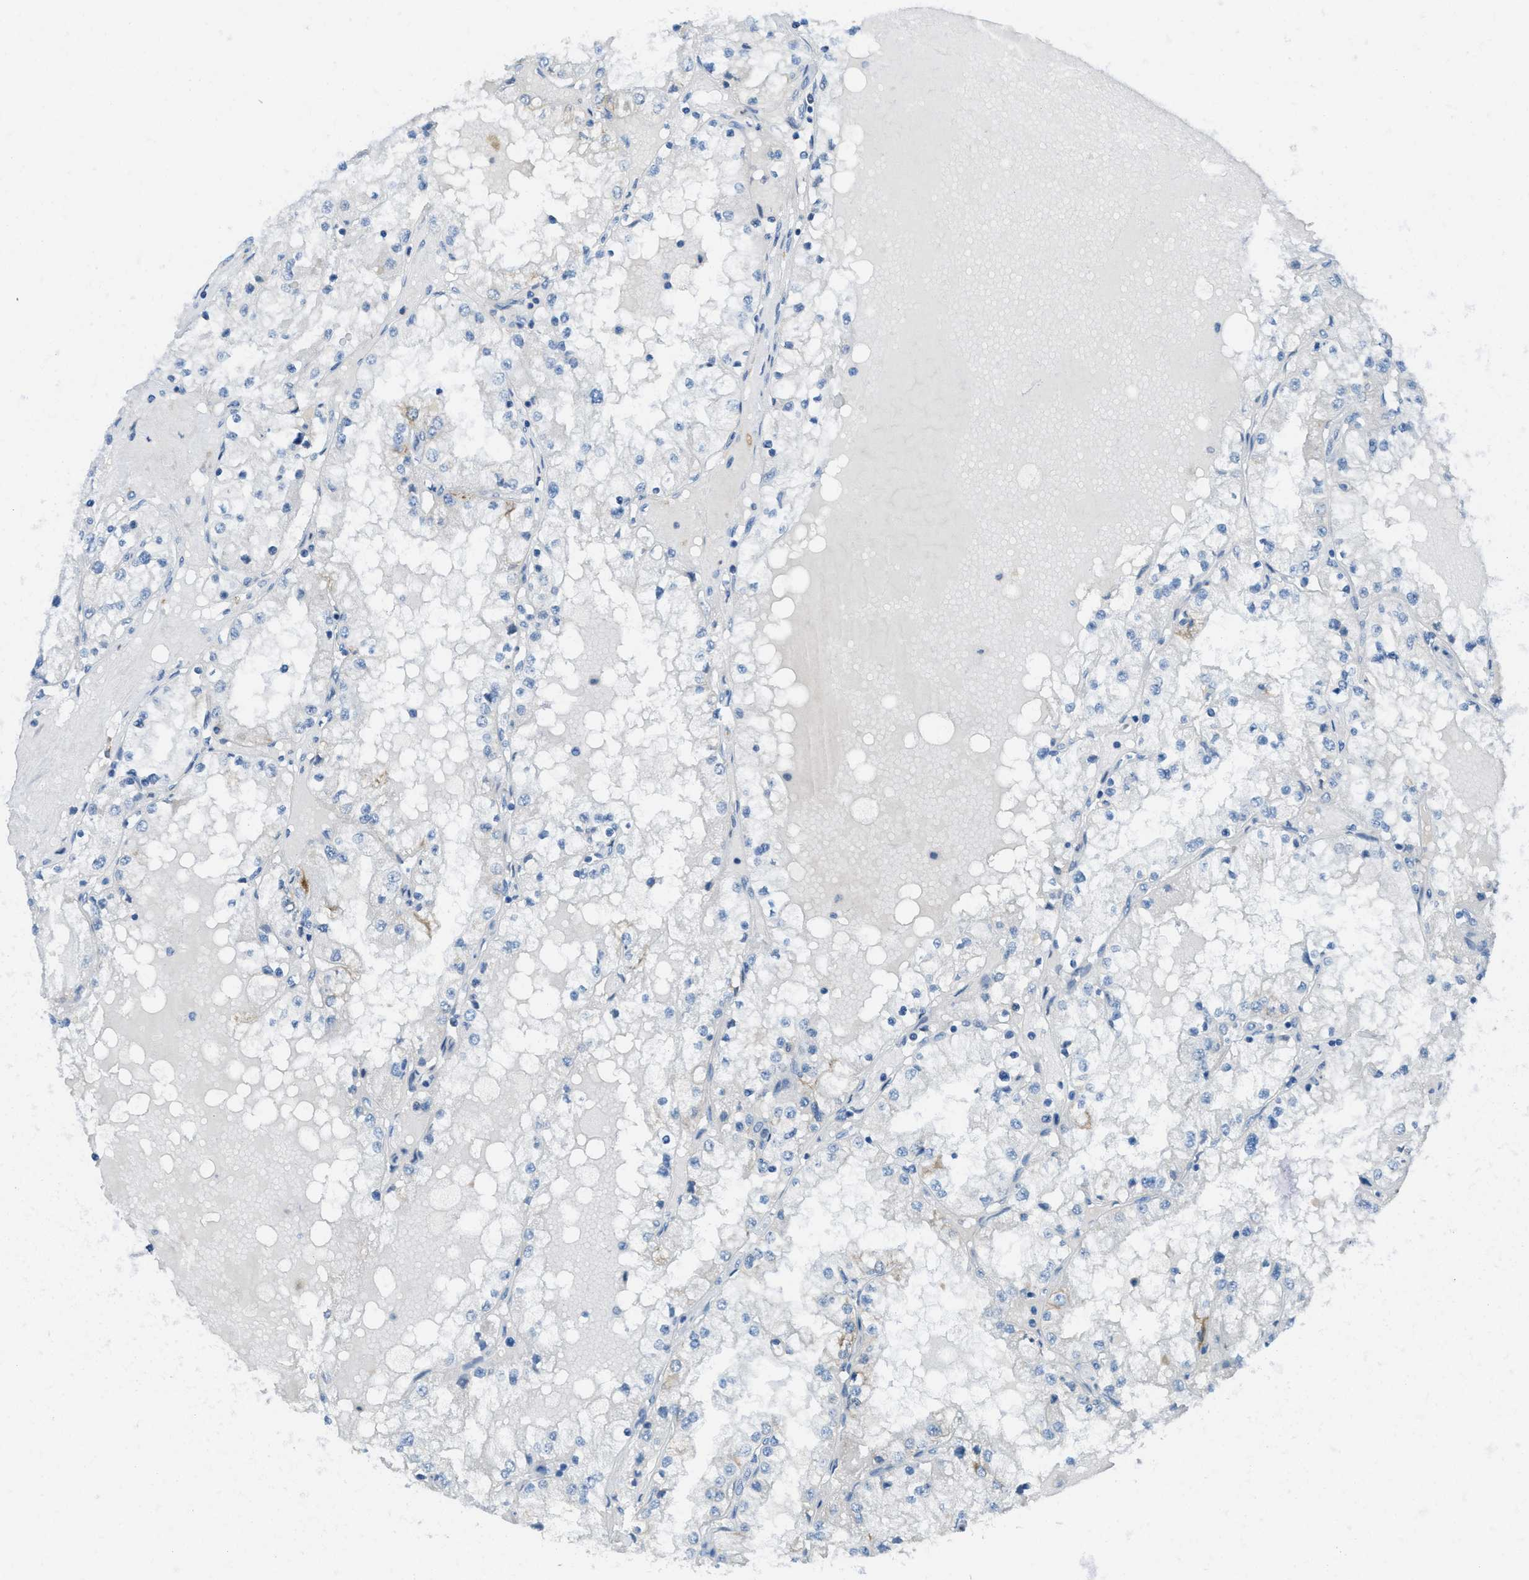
{"staining": {"intensity": "negative", "quantity": "none", "location": "none"}, "tissue": "renal cancer", "cell_type": "Tumor cells", "image_type": "cancer", "snomed": [{"axis": "morphology", "description": "Adenocarcinoma, NOS"}, {"axis": "topography", "description": "Kidney"}], "caption": "IHC photomicrograph of neoplastic tissue: adenocarcinoma (renal) stained with DAB exhibits no significant protein expression in tumor cells.", "gene": "KLHL8", "patient": {"sex": "male", "age": 68}}